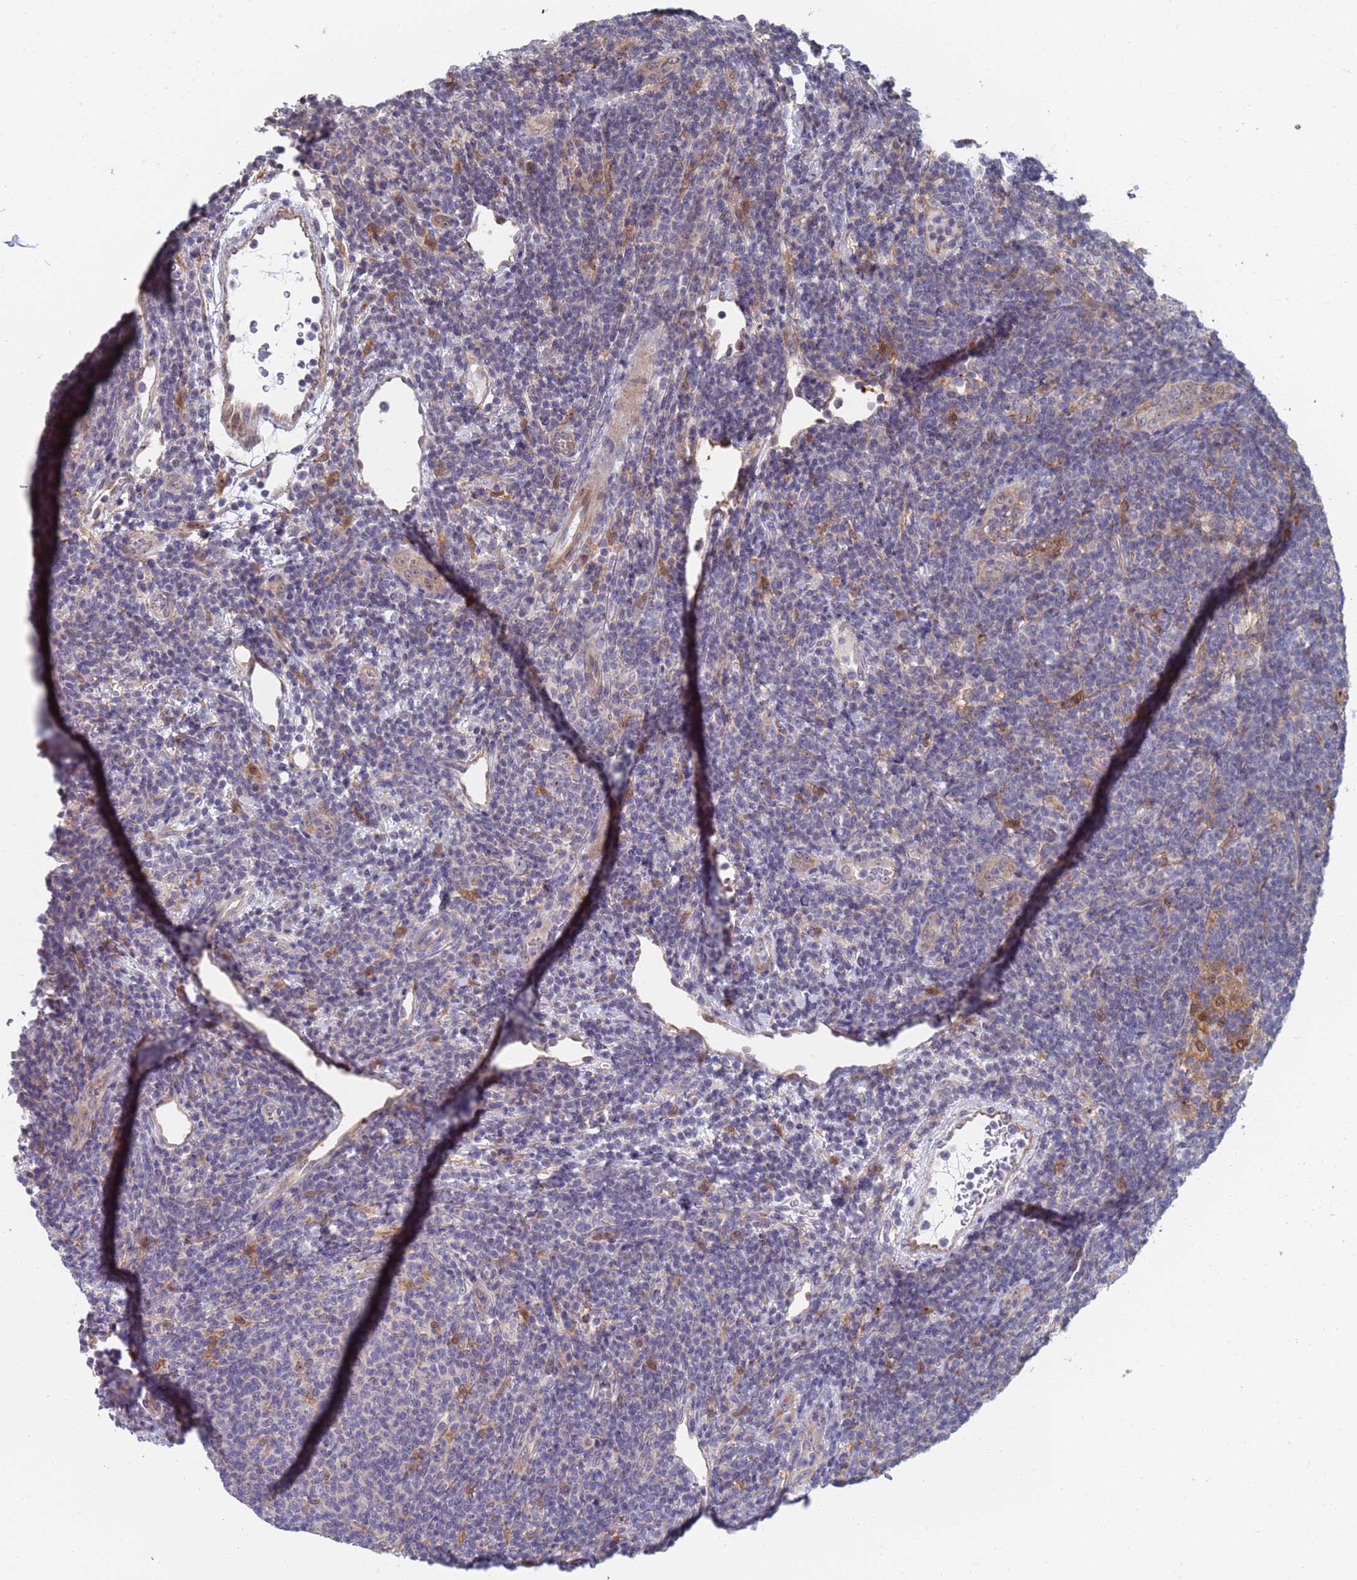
{"staining": {"intensity": "negative", "quantity": "none", "location": "none"}, "tissue": "lymphoma", "cell_type": "Tumor cells", "image_type": "cancer", "snomed": [{"axis": "morphology", "description": "Malignant lymphoma, non-Hodgkin's type, Low grade"}, {"axis": "topography", "description": "Lymph node"}], "caption": "This is a photomicrograph of immunohistochemistry staining of malignant lymphoma, non-Hodgkin's type (low-grade), which shows no staining in tumor cells.", "gene": "ENOSF1", "patient": {"sex": "male", "age": 66}}